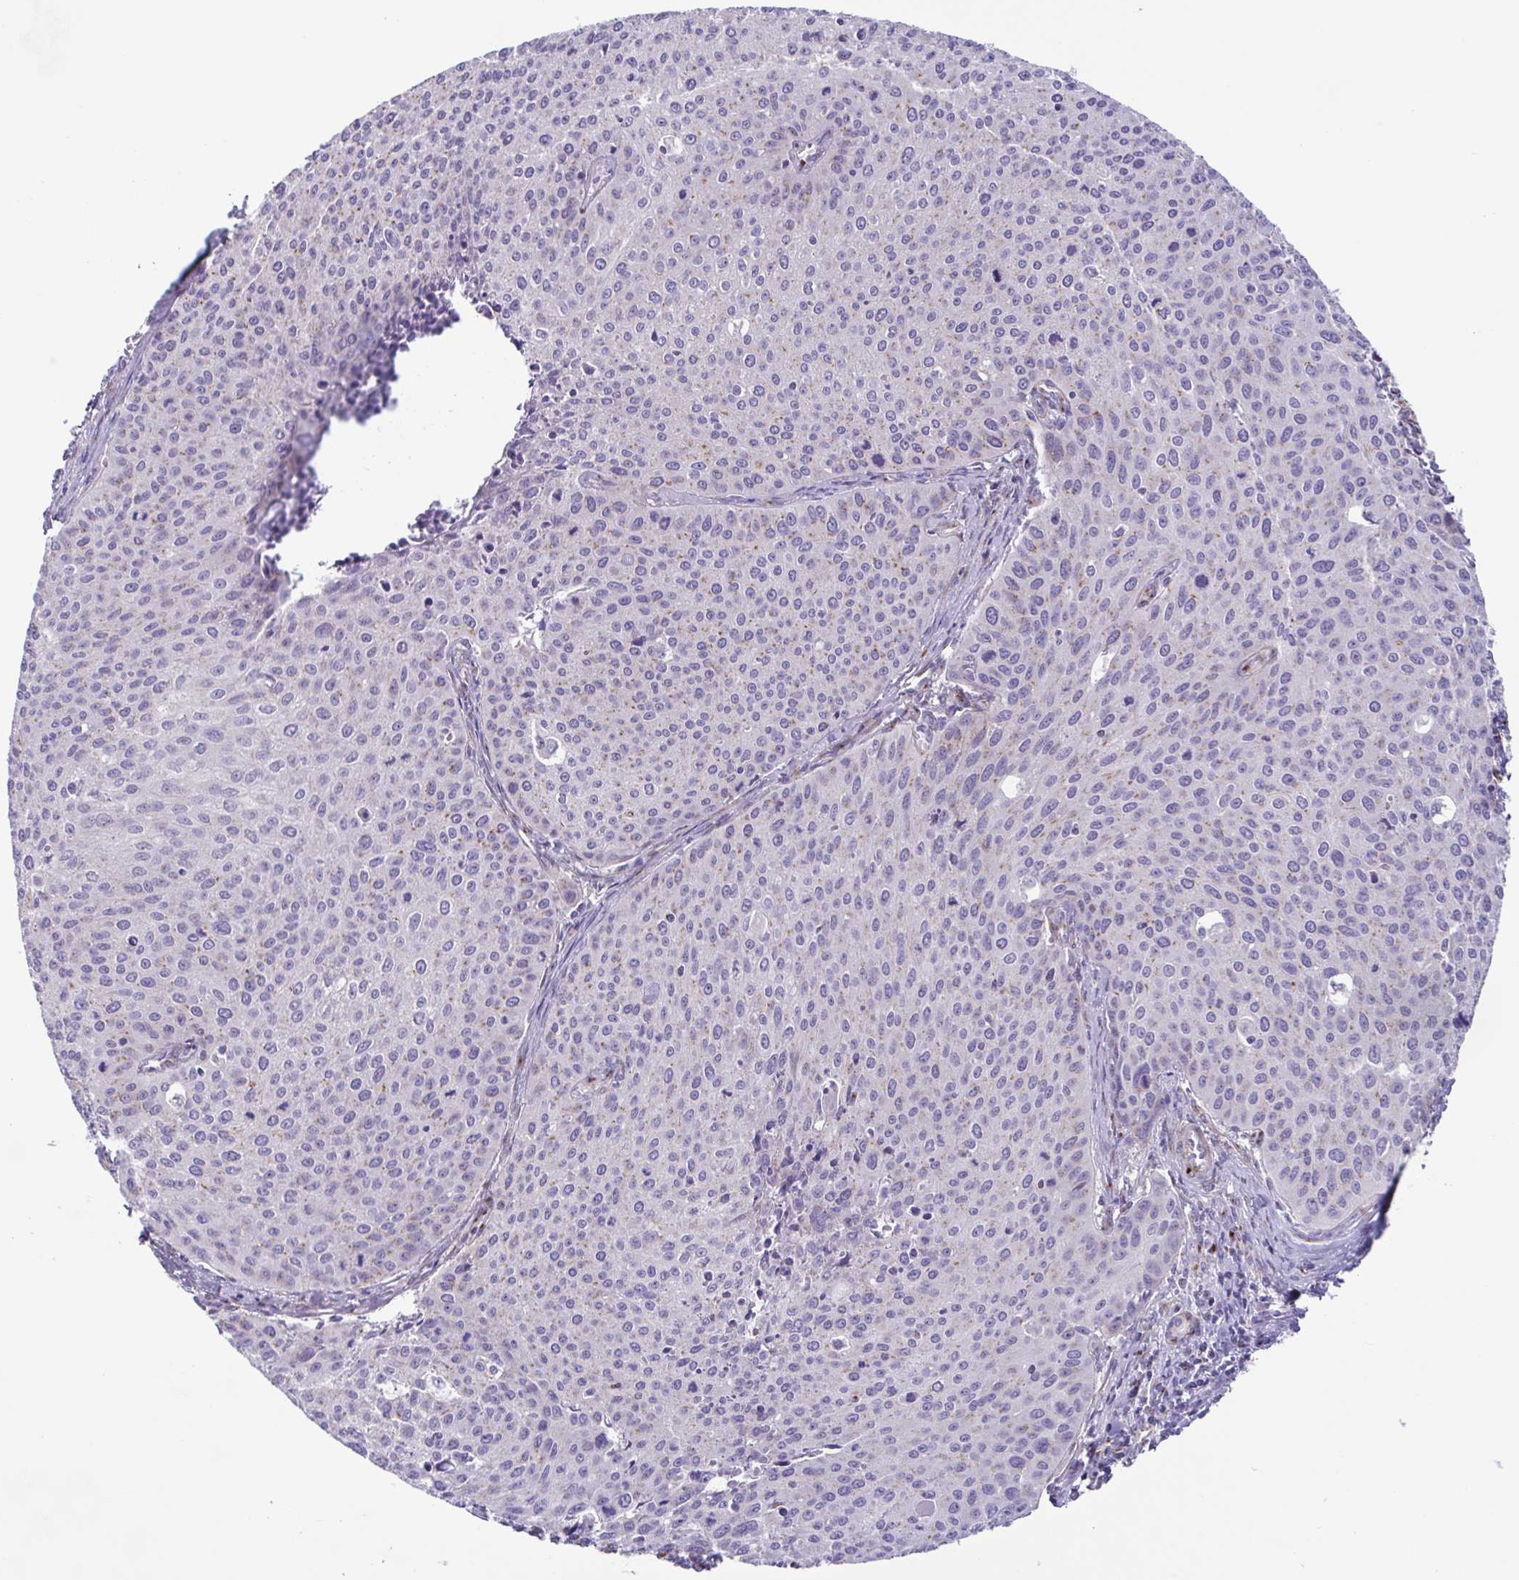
{"staining": {"intensity": "negative", "quantity": "none", "location": "none"}, "tissue": "cervical cancer", "cell_type": "Tumor cells", "image_type": "cancer", "snomed": [{"axis": "morphology", "description": "Squamous cell carcinoma, NOS"}, {"axis": "topography", "description": "Cervix"}], "caption": "There is no significant staining in tumor cells of cervical cancer.", "gene": "COL17A1", "patient": {"sex": "female", "age": 38}}